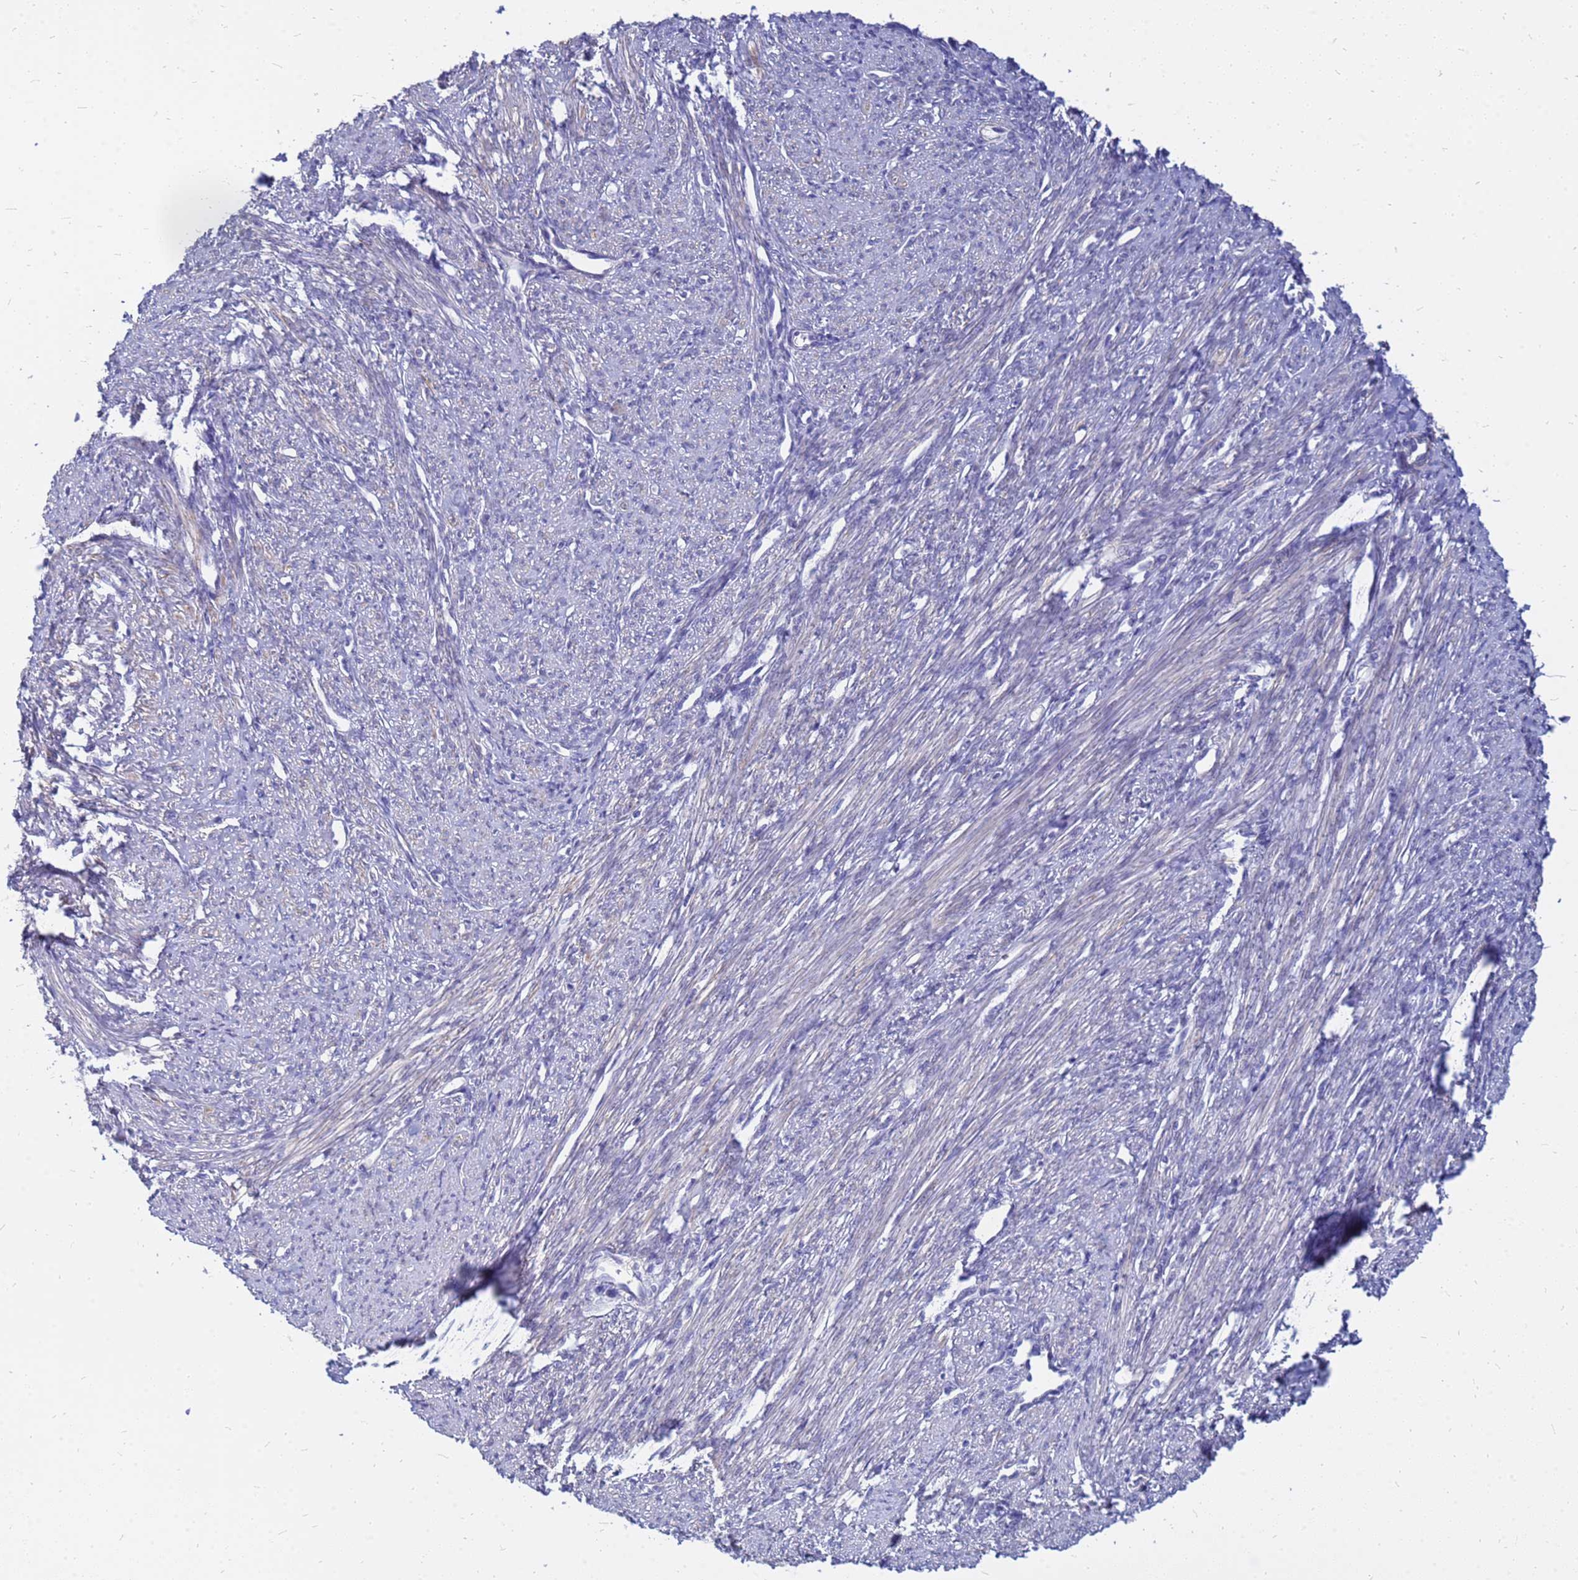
{"staining": {"intensity": "moderate", "quantity": "25%-75%", "location": "cytoplasmic/membranous"}, "tissue": "smooth muscle", "cell_type": "Smooth muscle cells", "image_type": "normal", "snomed": [{"axis": "morphology", "description": "Normal tissue, NOS"}, {"axis": "topography", "description": "Smooth muscle"}, {"axis": "topography", "description": "Uterus"}], "caption": "A photomicrograph showing moderate cytoplasmic/membranous positivity in about 25%-75% of smooth muscle cells in normal smooth muscle, as visualized by brown immunohistochemical staining.", "gene": "SRGAP3", "patient": {"sex": "female", "age": 59}}